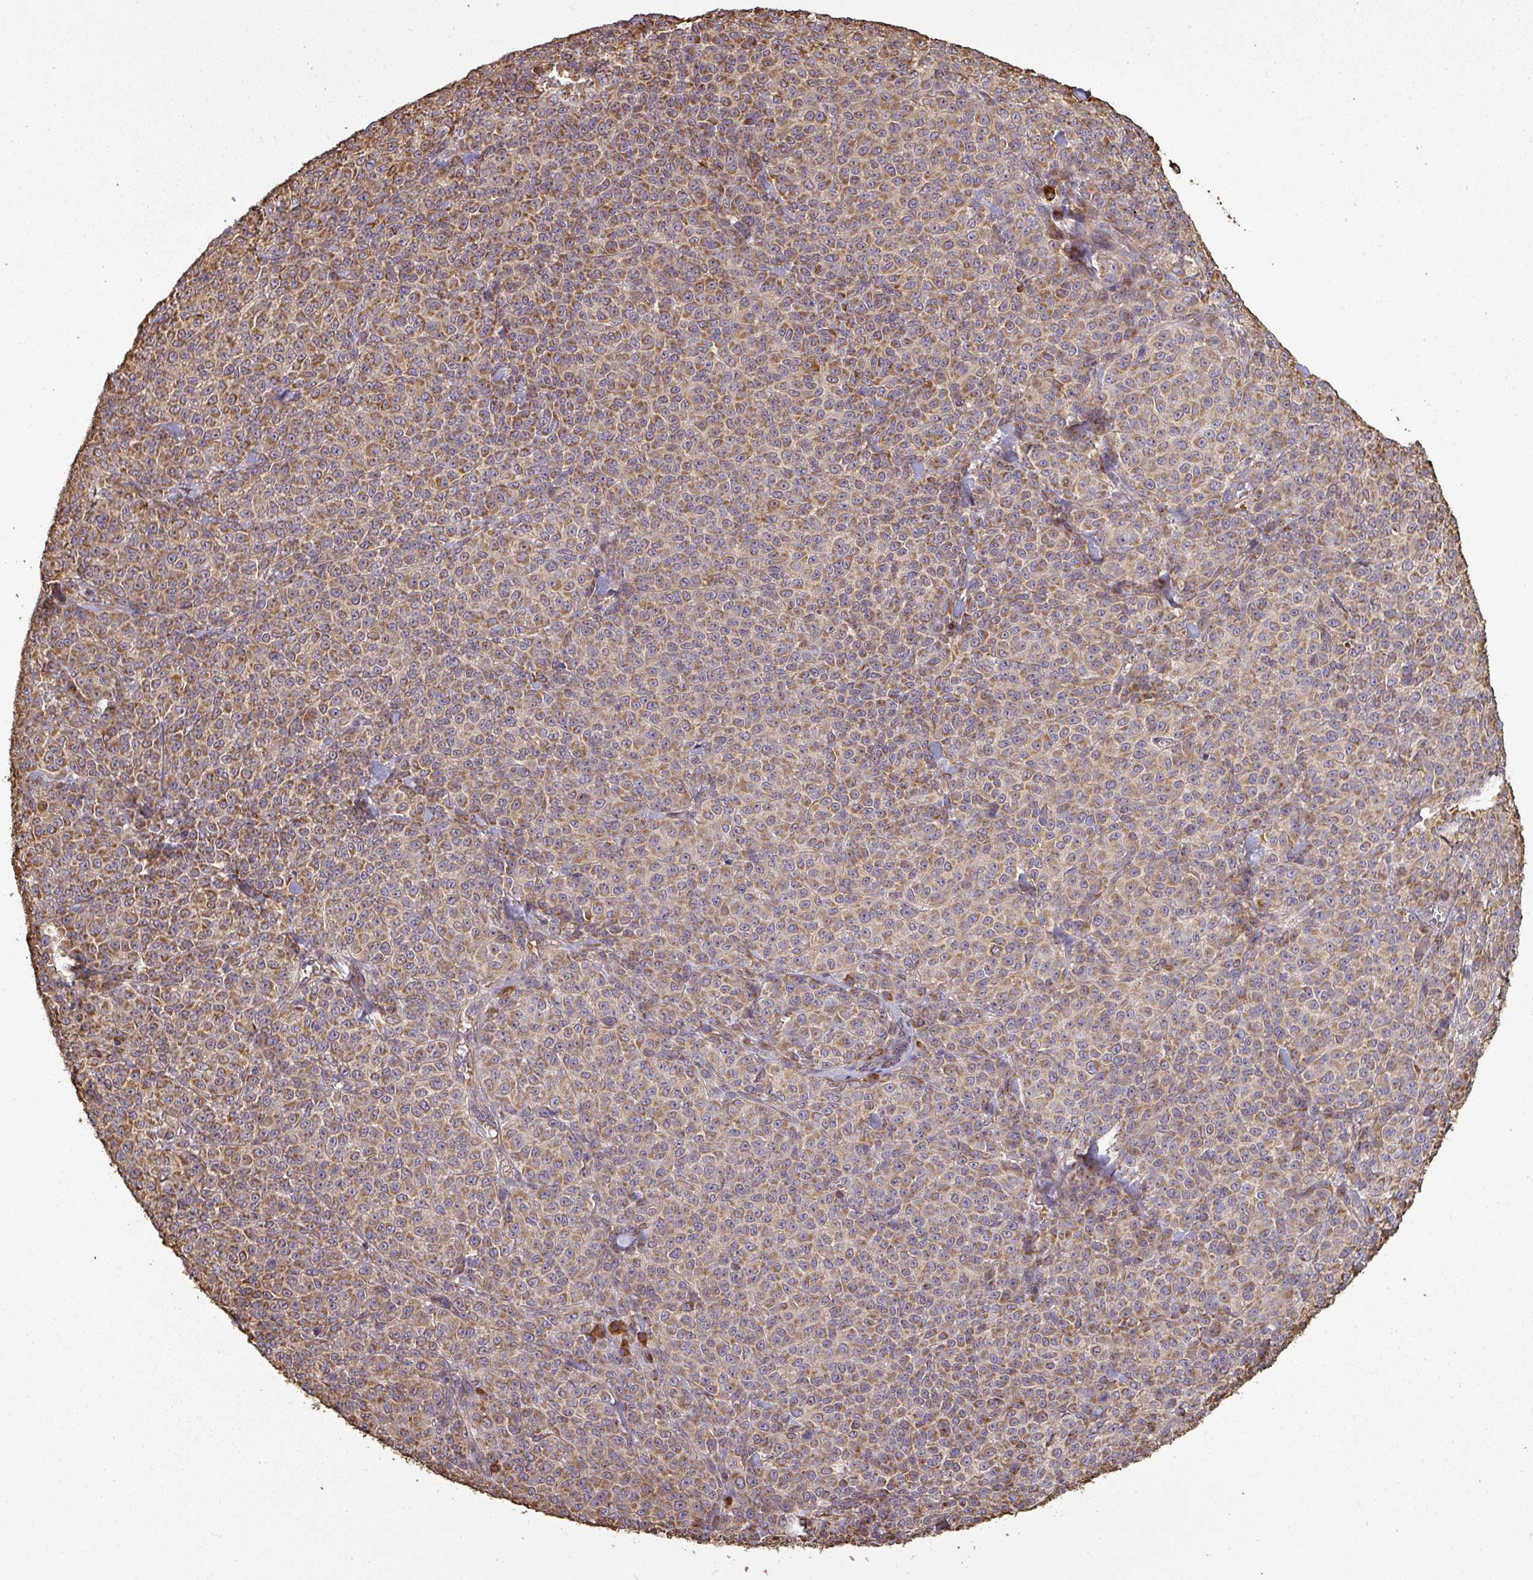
{"staining": {"intensity": "moderate", "quantity": ">75%", "location": "cytoplasmic/membranous"}, "tissue": "melanoma", "cell_type": "Tumor cells", "image_type": "cancer", "snomed": [{"axis": "morphology", "description": "Normal tissue, NOS"}, {"axis": "morphology", "description": "Malignant melanoma, NOS"}, {"axis": "topography", "description": "Skin"}], "caption": "Malignant melanoma stained for a protein (brown) demonstrates moderate cytoplasmic/membranous positive staining in about >75% of tumor cells.", "gene": "PLEKHM1", "patient": {"sex": "female", "age": 34}}